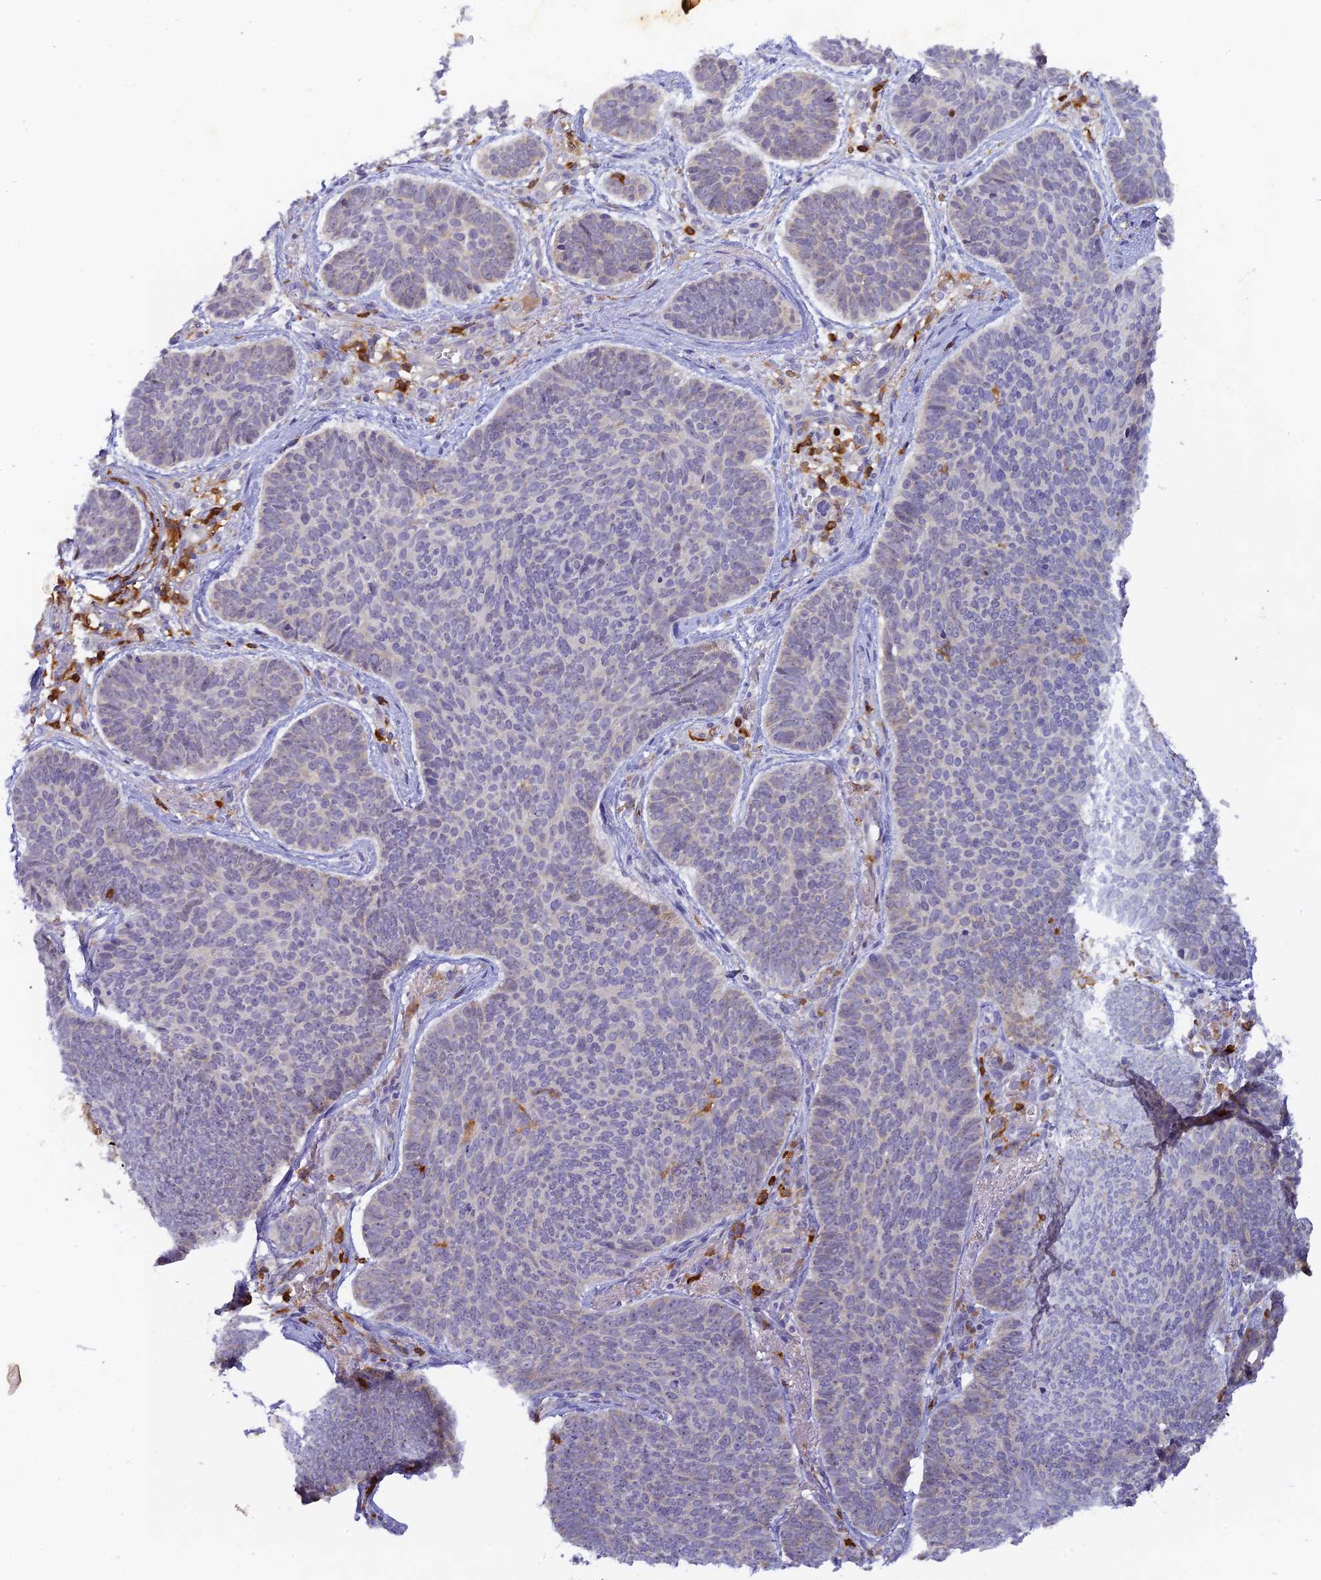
{"staining": {"intensity": "negative", "quantity": "none", "location": "none"}, "tissue": "skin cancer", "cell_type": "Tumor cells", "image_type": "cancer", "snomed": [{"axis": "morphology", "description": "Basal cell carcinoma"}, {"axis": "topography", "description": "Skin"}], "caption": "Human skin basal cell carcinoma stained for a protein using IHC displays no staining in tumor cells.", "gene": "FYB1", "patient": {"sex": "female", "age": 74}}